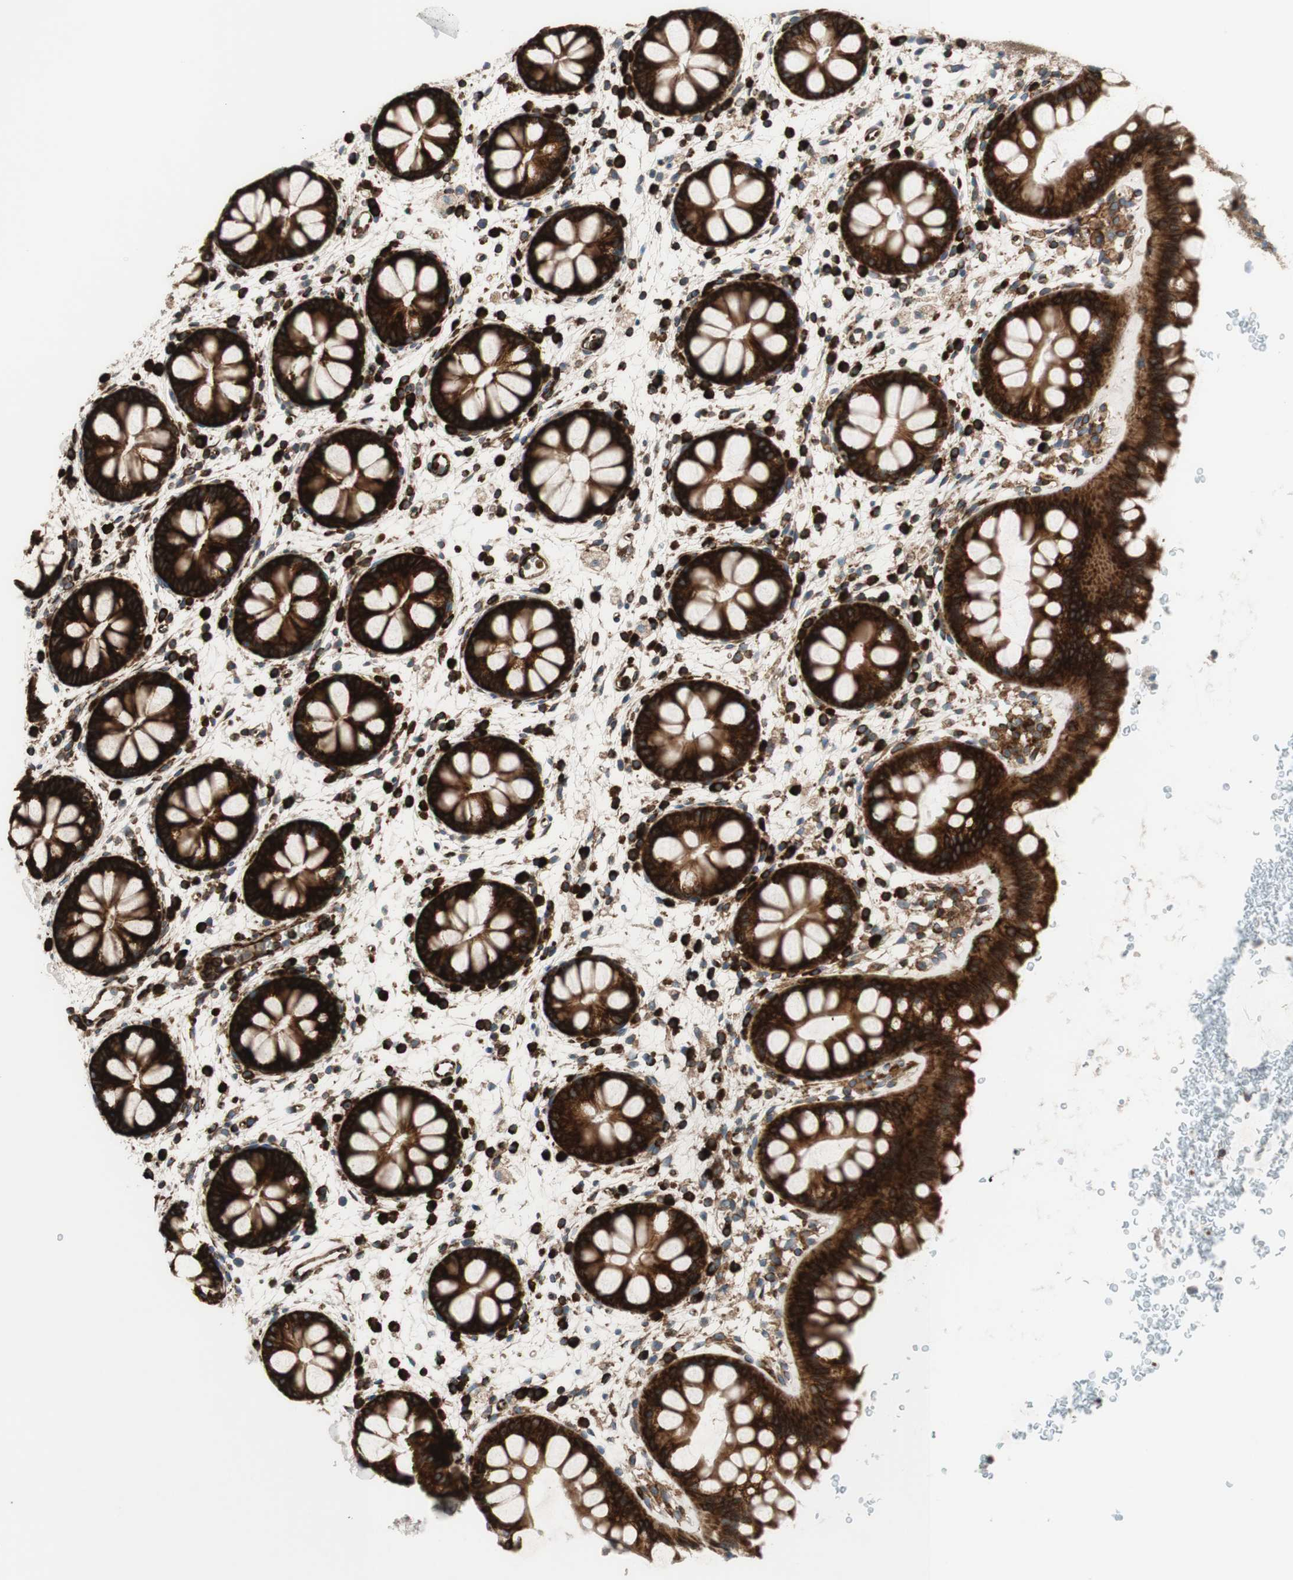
{"staining": {"intensity": "strong", "quantity": ">75%", "location": "cytoplasmic/membranous"}, "tissue": "rectum", "cell_type": "Glandular cells", "image_type": "normal", "snomed": [{"axis": "morphology", "description": "Normal tissue, NOS"}, {"axis": "topography", "description": "Rectum"}], "caption": "The image exhibits immunohistochemical staining of unremarkable rectum. There is strong cytoplasmic/membranous positivity is identified in approximately >75% of glandular cells. The protein is shown in brown color, while the nuclei are stained blue.", "gene": "CCN4", "patient": {"sex": "female", "age": 24}}